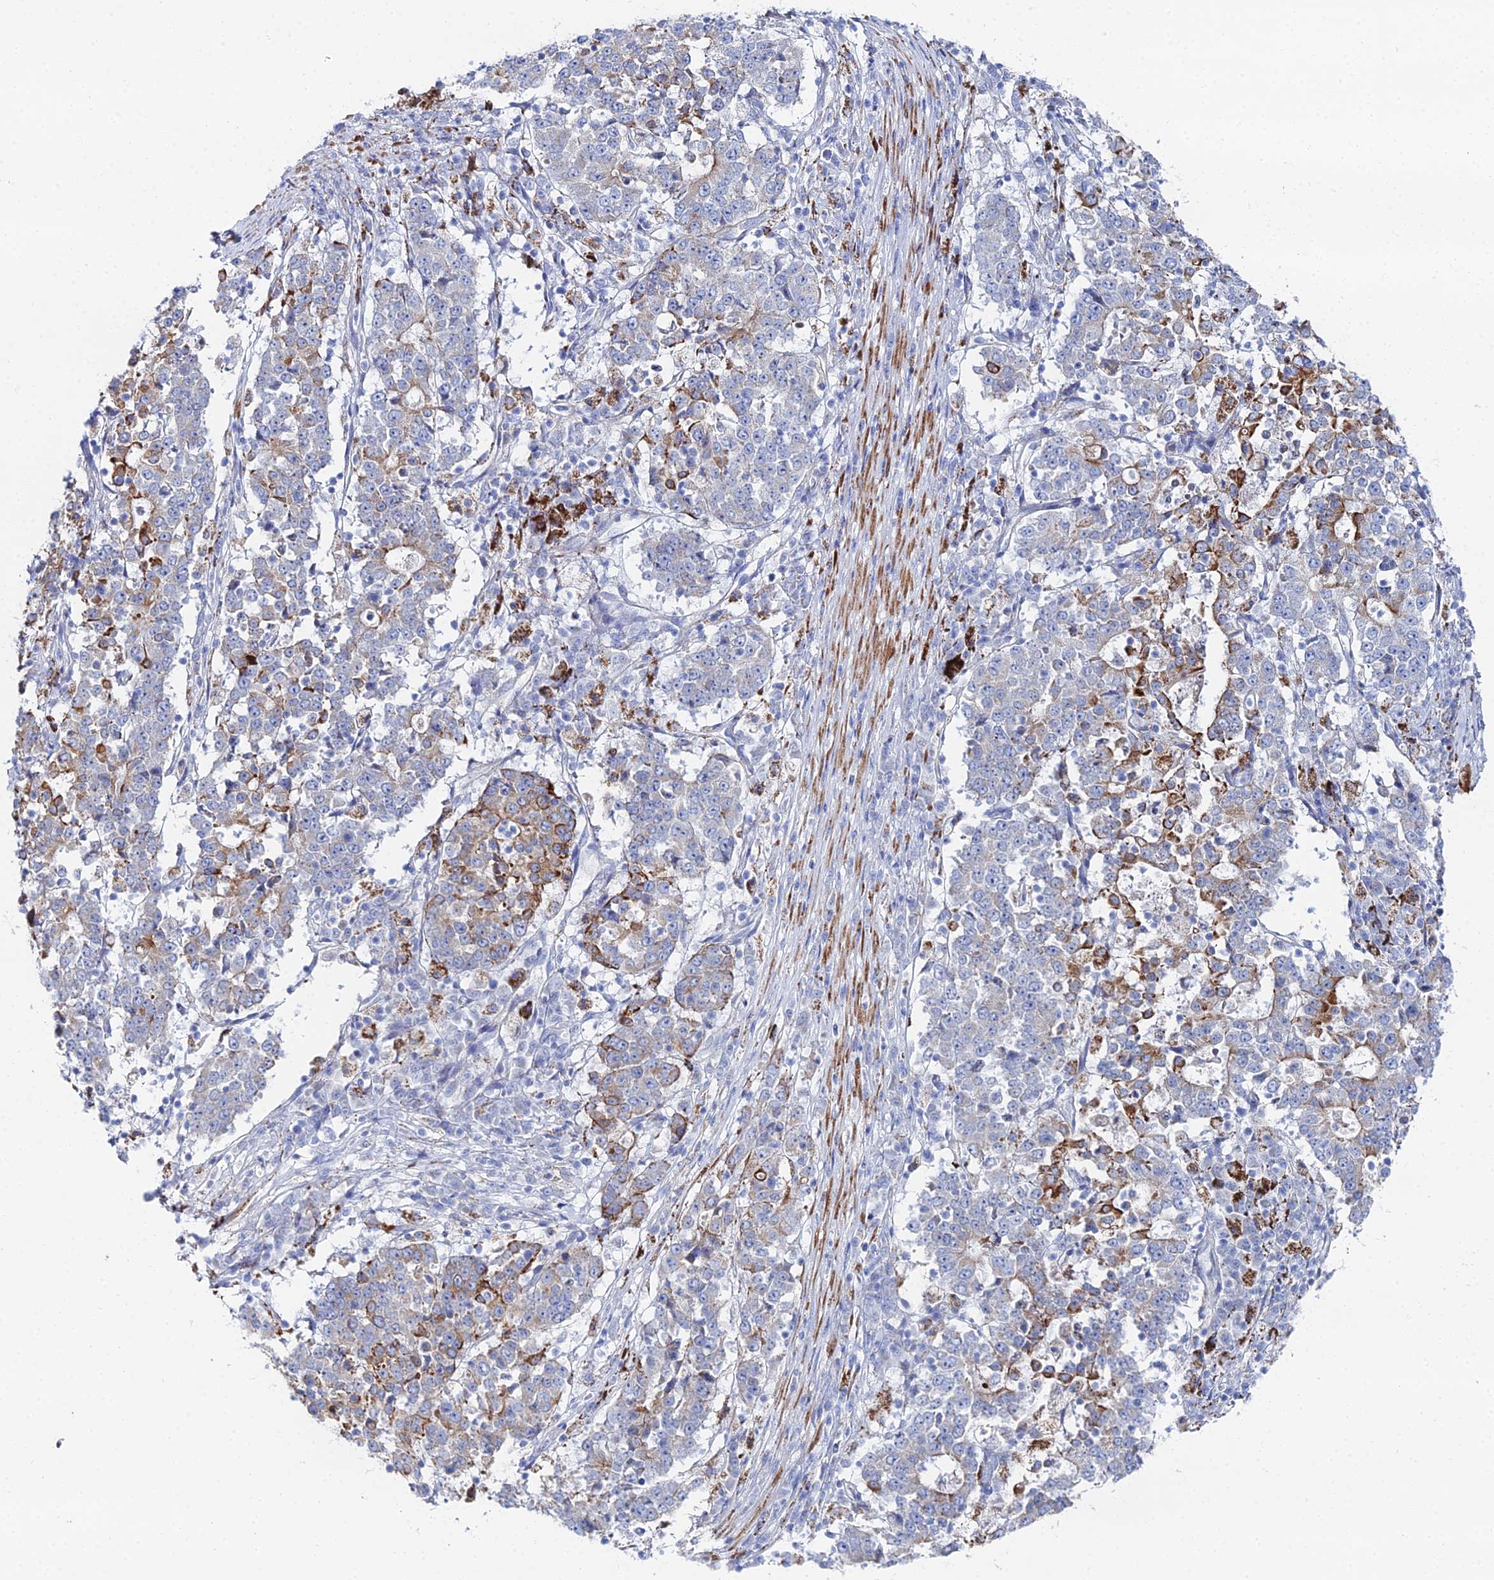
{"staining": {"intensity": "moderate", "quantity": "25%-75%", "location": "cytoplasmic/membranous"}, "tissue": "stomach cancer", "cell_type": "Tumor cells", "image_type": "cancer", "snomed": [{"axis": "morphology", "description": "Adenocarcinoma, NOS"}, {"axis": "topography", "description": "Stomach"}], "caption": "Human stomach cancer stained with a brown dye demonstrates moderate cytoplasmic/membranous positive staining in about 25%-75% of tumor cells.", "gene": "DHX34", "patient": {"sex": "male", "age": 59}}